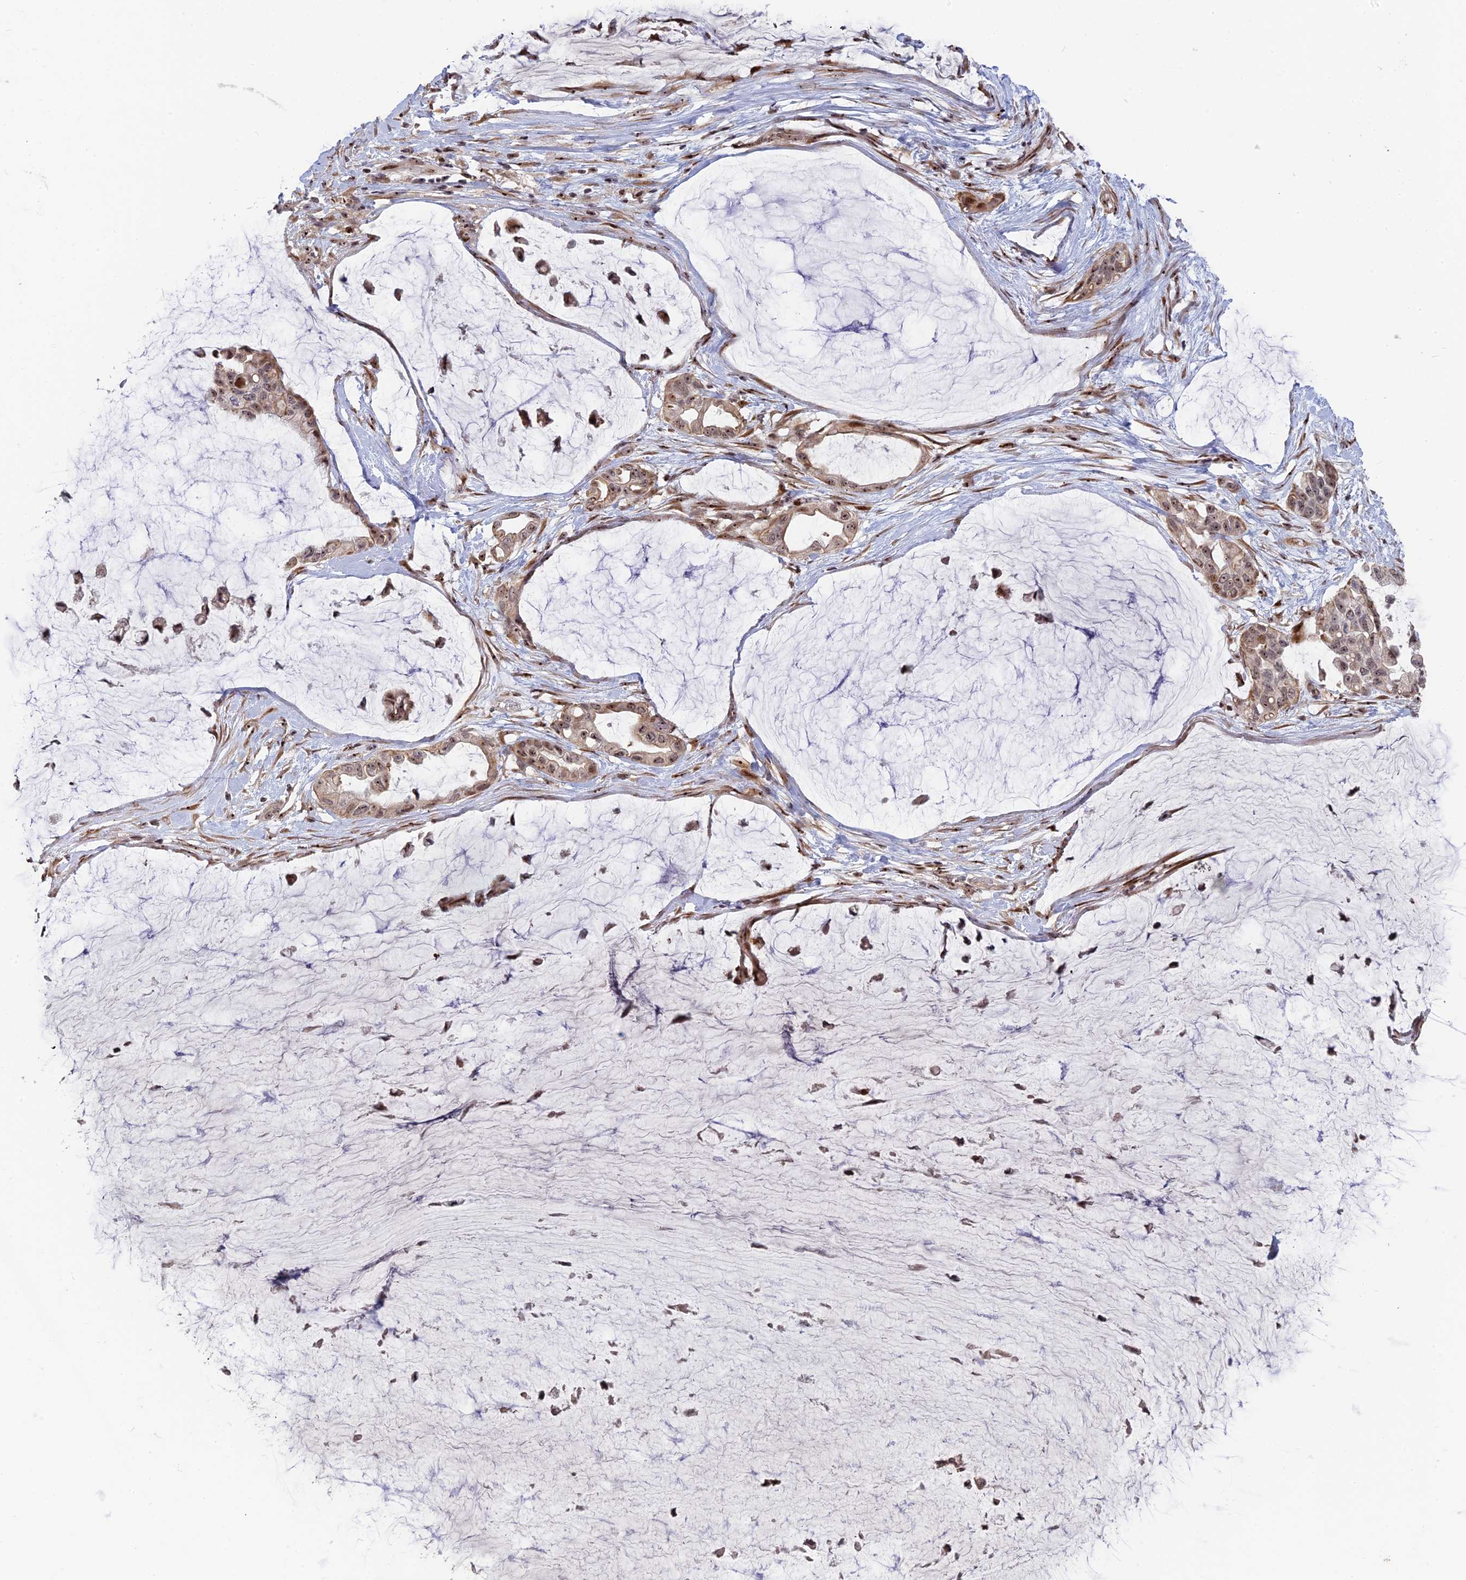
{"staining": {"intensity": "moderate", "quantity": ">75%", "location": "nuclear"}, "tissue": "ovarian cancer", "cell_type": "Tumor cells", "image_type": "cancer", "snomed": [{"axis": "morphology", "description": "Cystadenocarcinoma, mucinous, NOS"}, {"axis": "topography", "description": "Ovary"}], "caption": "A histopathology image of ovarian cancer stained for a protein displays moderate nuclear brown staining in tumor cells. (IHC, brightfield microscopy, high magnification).", "gene": "FAM131A", "patient": {"sex": "female", "age": 39}}